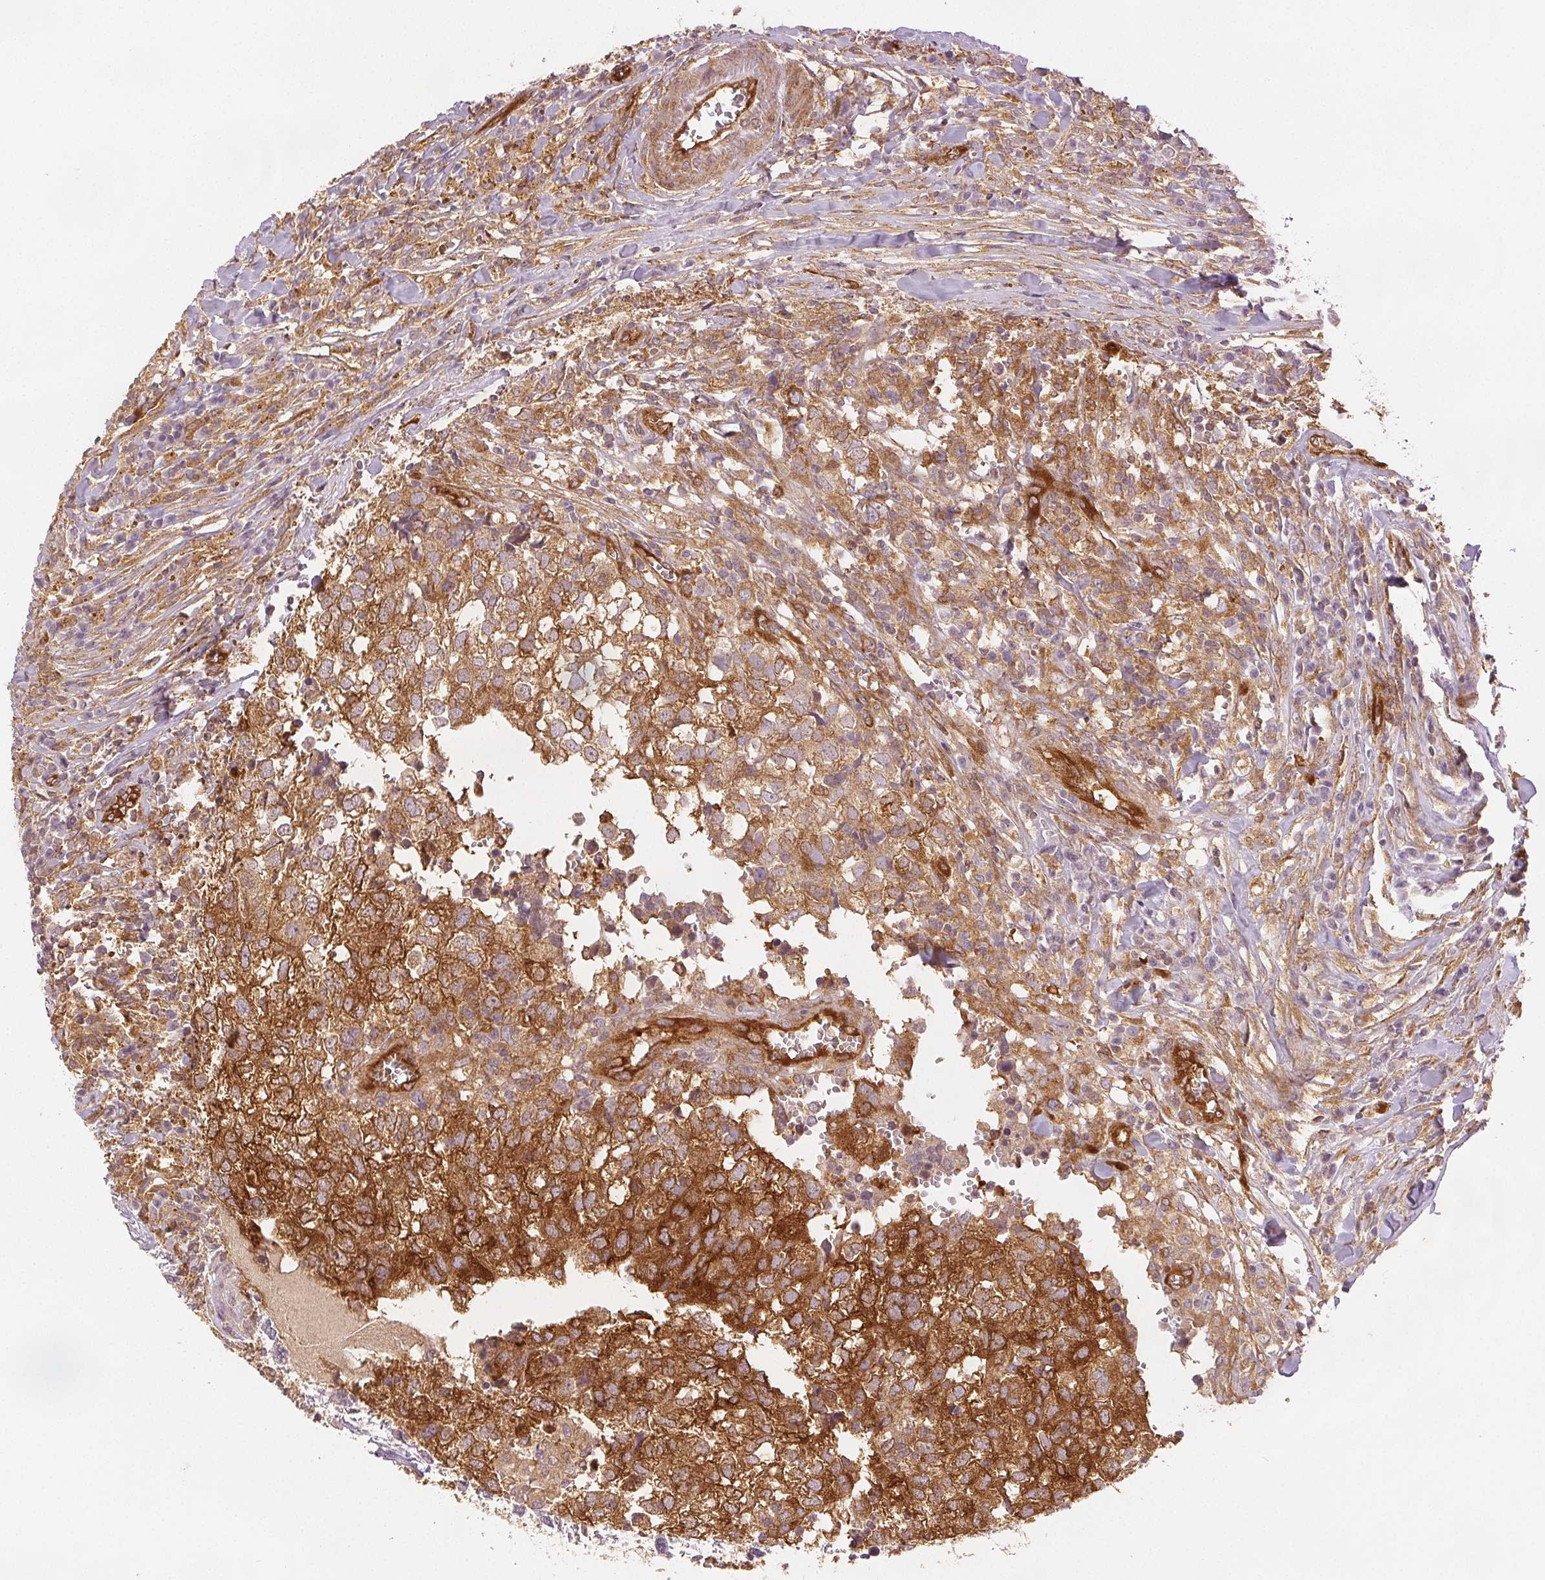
{"staining": {"intensity": "moderate", "quantity": ">75%", "location": "cytoplasmic/membranous"}, "tissue": "breast cancer", "cell_type": "Tumor cells", "image_type": "cancer", "snomed": [{"axis": "morphology", "description": "Duct carcinoma"}, {"axis": "topography", "description": "Breast"}], "caption": "Protein analysis of breast cancer (invasive ductal carcinoma) tissue displays moderate cytoplasmic/membranous staining in about >75% of tumor cells.", "gene": "DIAPH2", "patient": {"sex": "female", "age": 30}}